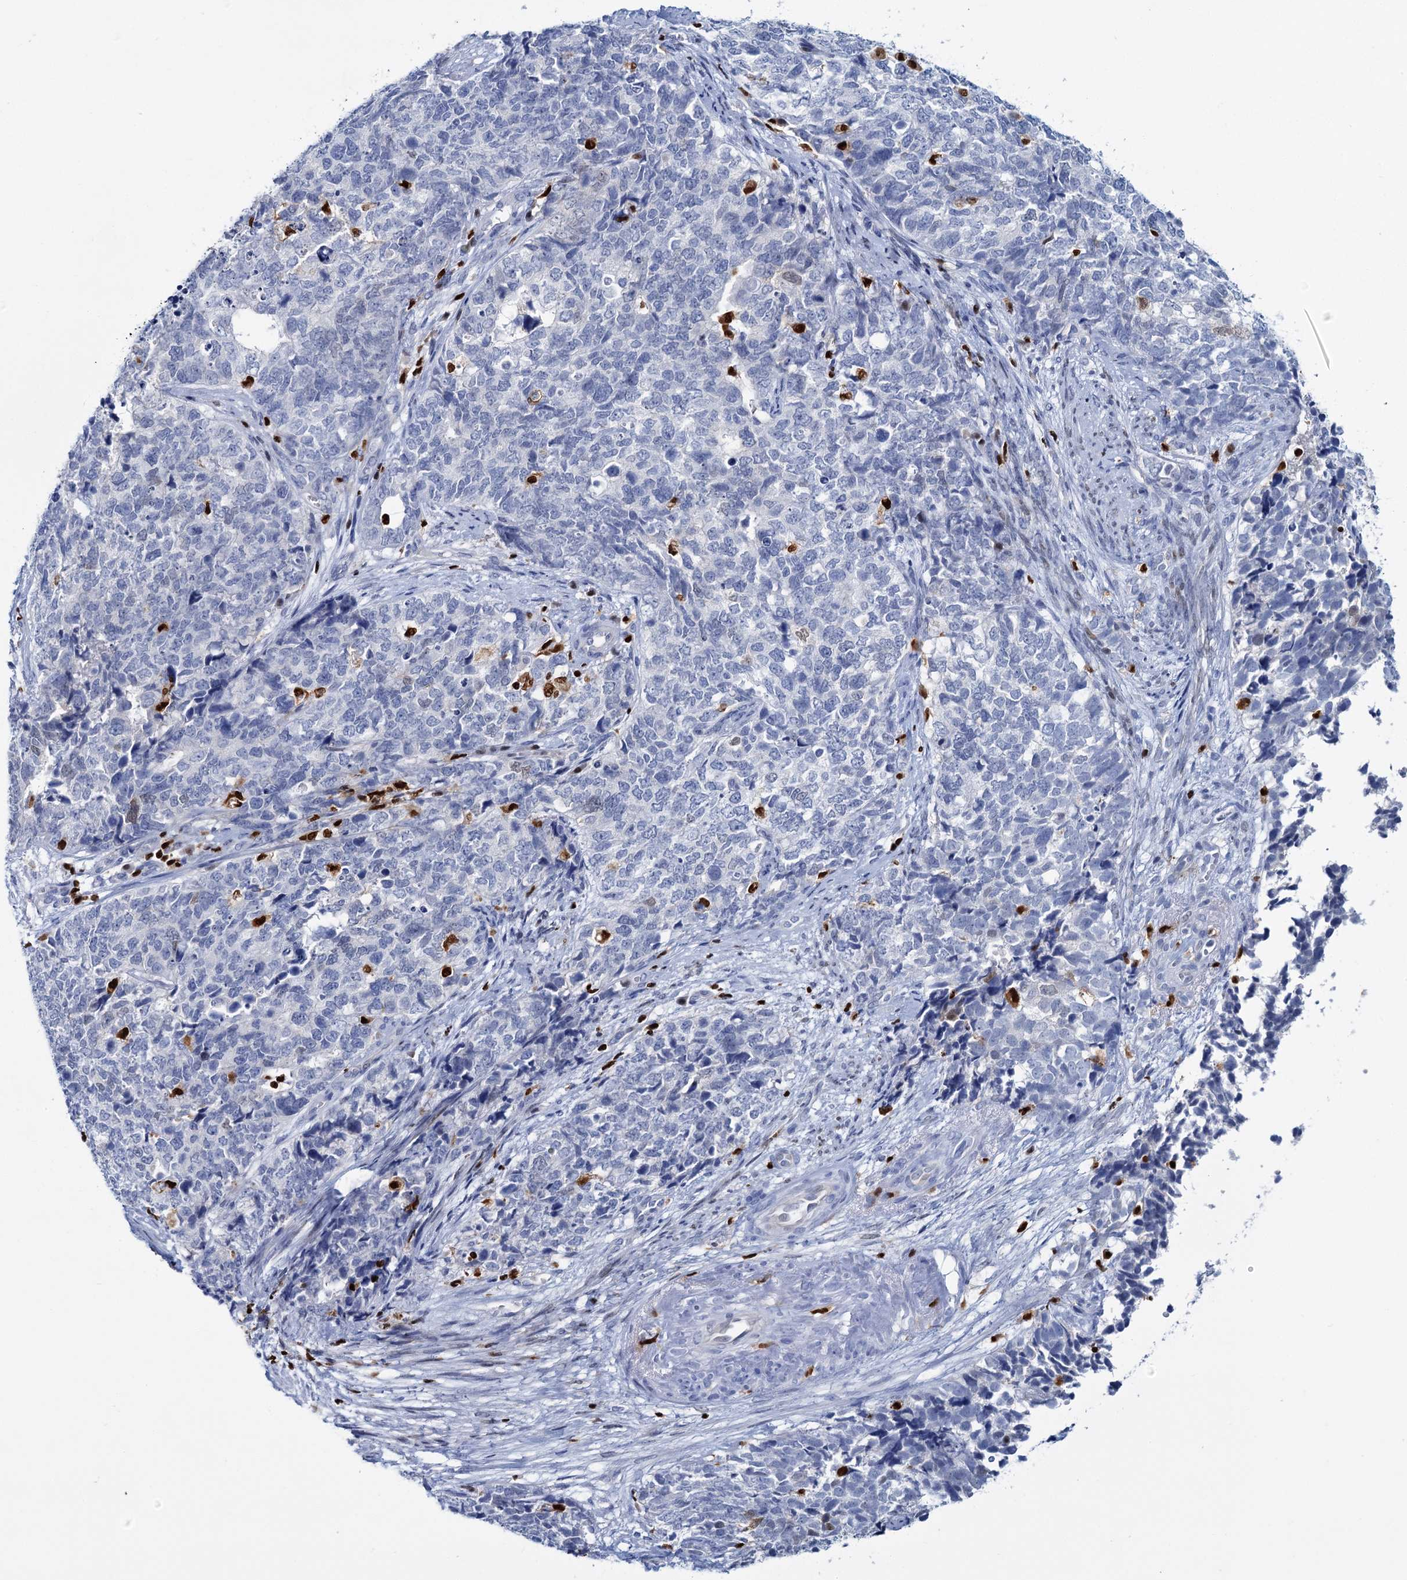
{"staining": {"intensity": "negative", "quantity": "none", "location": "none"}, "tissue": "cervical cancer", "cell_type": "Tumor cells", "image_type": "cancer", "snomed": [{"axis": "morphology", "description": "Squamous cell carcinoma, NOS"}, {"axis": "topography", "description": "Cervix"}], "caption": "A high-resolution histopathology image shows immunohistochemistry staining of cervical cancer (squamous cell carcinoma), which demonstrates no significant positivity in tumor cells.", "gene": "CELF2", "patient": {"sex": "female", "age": 63}}